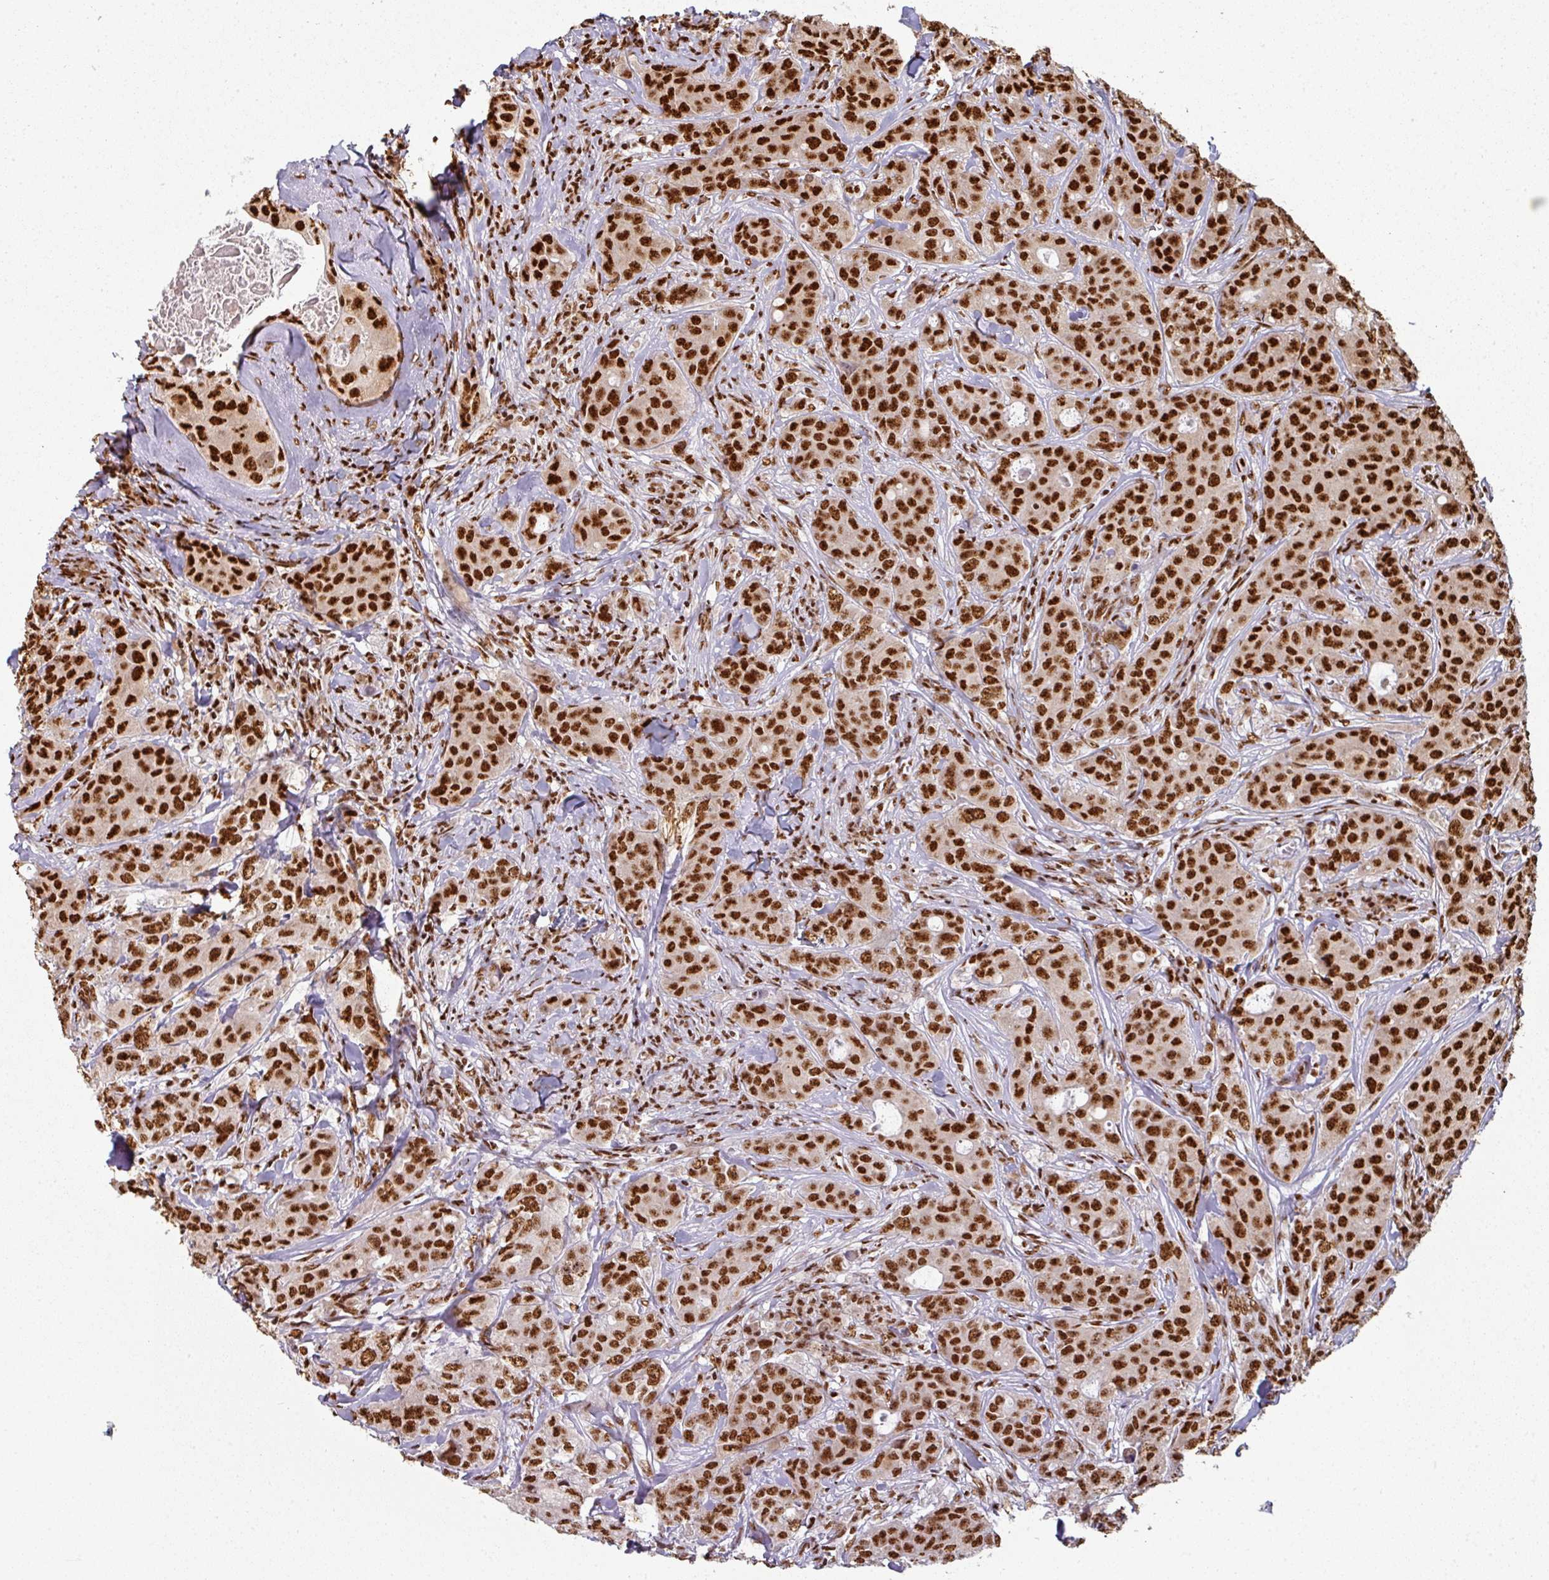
{"staining": {"intensity": "strong", "quantity": ">75%", "location": "nuclear"}, "tissue": "breast cancer", "cell_type": "Tumor cells", "image_type": "cancer", "snomed": [{"axis": "morphology", "description": "Duct carcinoma"}, {"axis": "topography", "description": "Breast"}], "caption": "An image showing strong nuclear positivity in approximately >75% of tumor cells in breast invasive ductal carcinoma, as visualized by brown immunohistochemical staining.", "gene": "SIK3", "patient": {"sex": "female", "age": 43}}